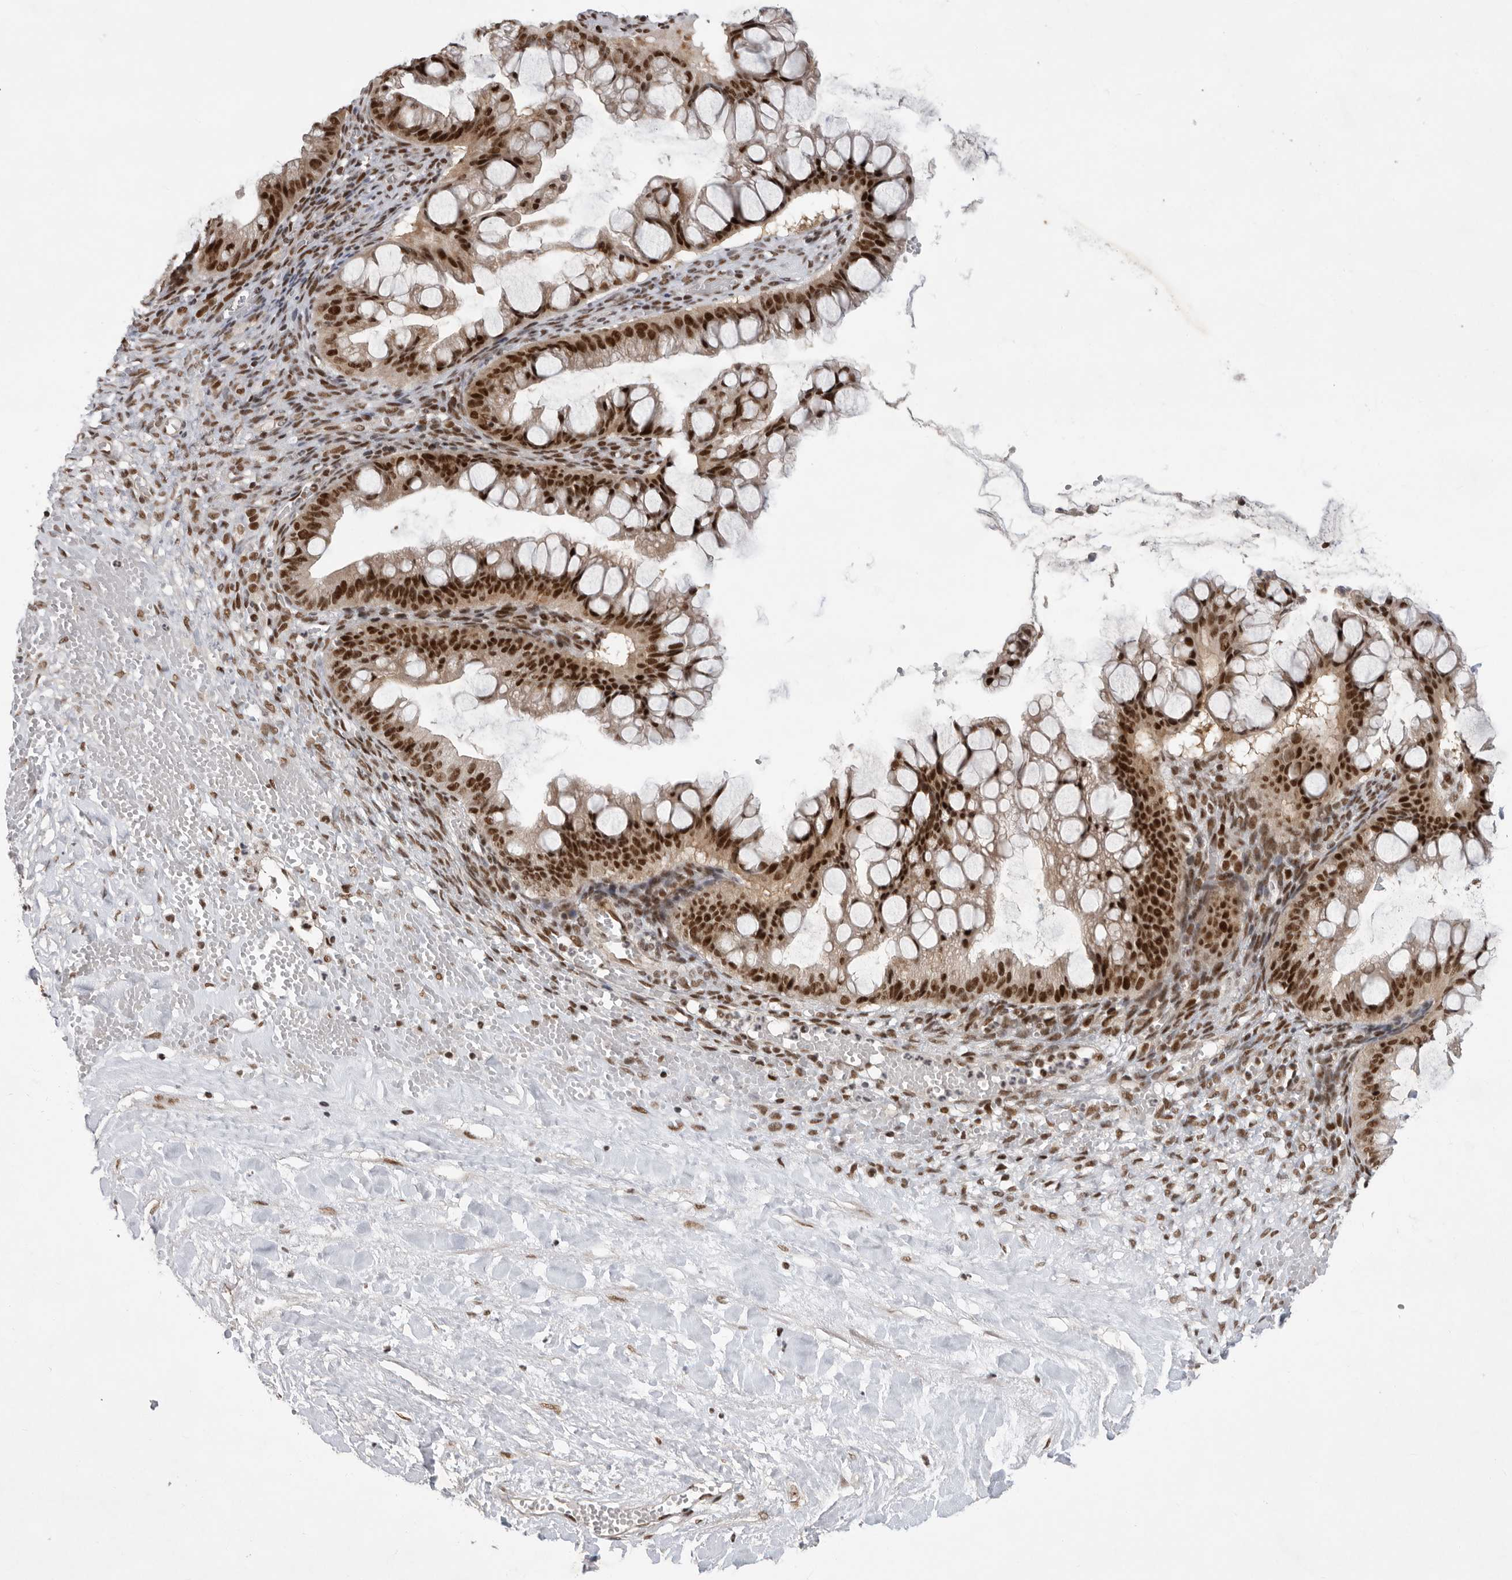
{"staining": {"intensity": "strong", "quantity": ">75%", "location": "nuclear"}, "tissue": "ovarian cancer", "cell_type": "Tumor cells", "image_type": "cancer", "snomed": [{"axis": "morphology", "description": "Cystadenocarcinoma, mucinous, NOS"}, {"axis": "topography", "description": "Ovary"}], "caption": "This is a histology image of immunohistochemistry staining of ovarian mucinous cystadenocarcinoma, which shows strong expression in the nuclear of tumor cells.", "gene": "ZNF830", "patient": {"sex": "female", "age": 73}}